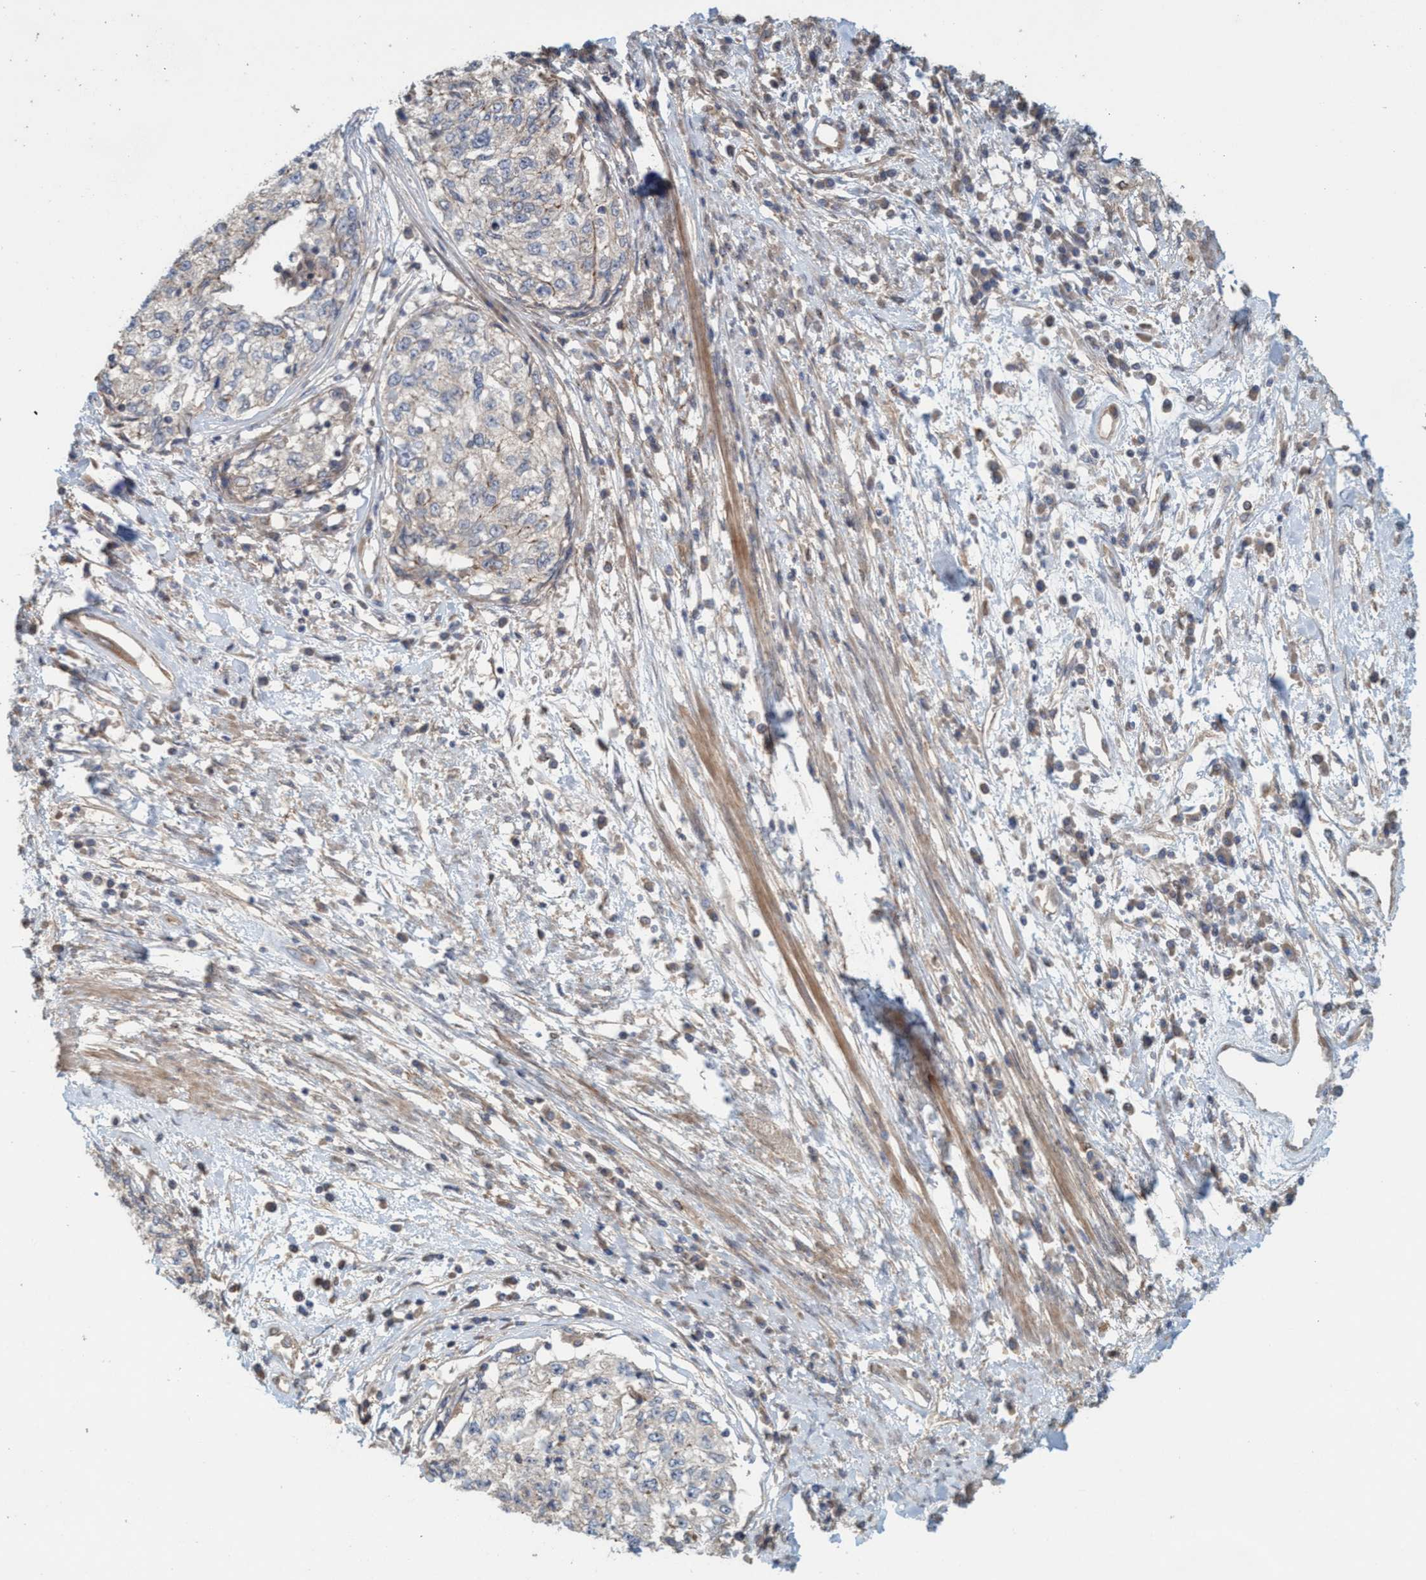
{"staining": {"intensity": "negative", "quantity": "none", "location": "none"}, "tissue": "cervical cancer", "cell_type": "Tumor cells", "image_type": "cancer", "snomed": [{"axis": "morphology", "description": "Squamous cell carcinoma, NOS"}, {"axis": "topography", "description": "Cervix"}], "caption": "Immunohistochemistry histopathology image of neoplastic tissue: squamous cell carcinoma (cervical) stained with DAB (3,3'-diaminobenzidine) displays no significant protein expression in tumor cells.", "gene": "SPECC1", "patient": {"sex": "female", "age": 57}}